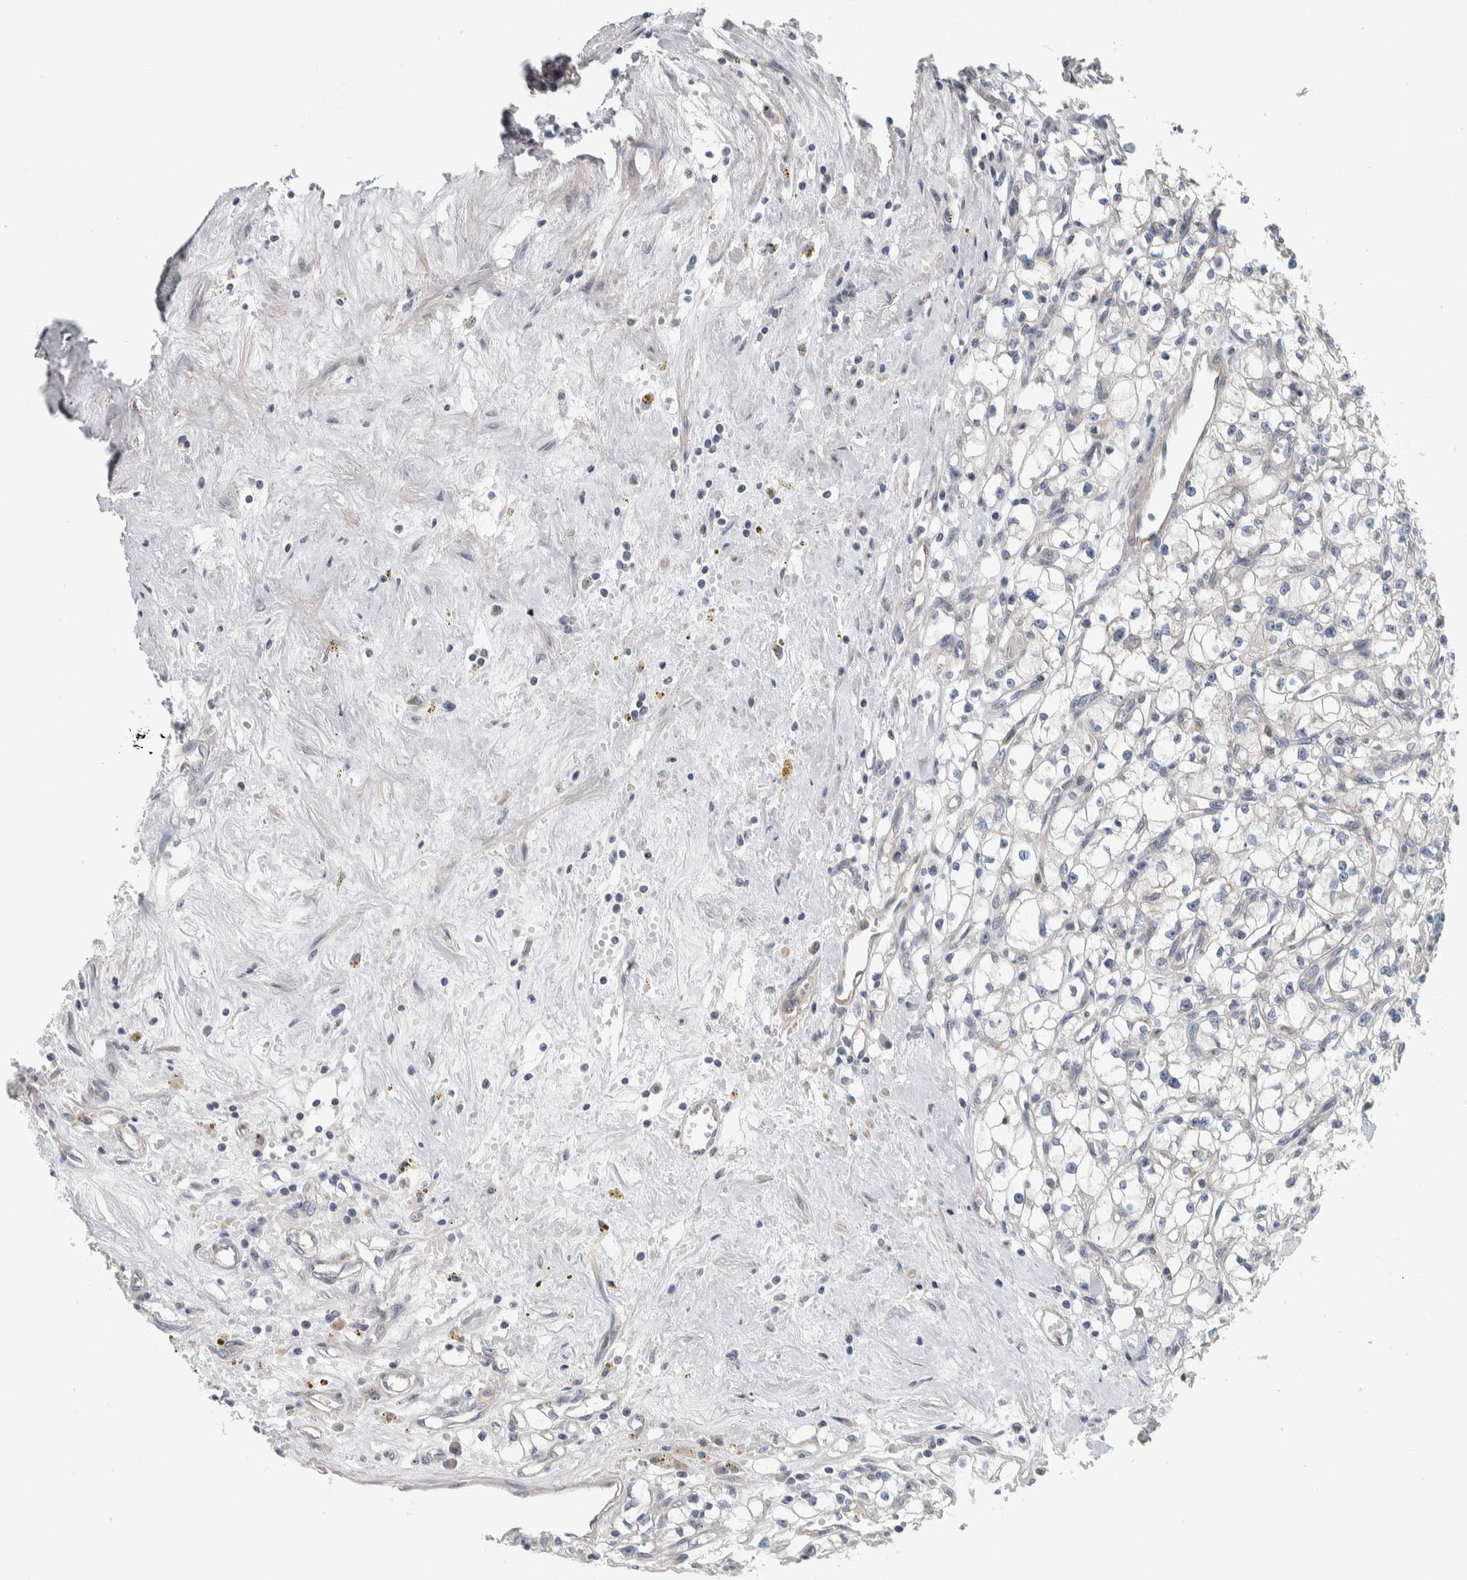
{"staining": {"intensity": "negative", "quantity": "none", "location": "none"}, "tissue": "renal cancer", "cell_type": "Tumor cells", "image_type": "cancer", "snomed": [{"axis": "morphology", "description": "Adenocarcinoma, NOS"}, {"axis": "topography", "description": "Kidney"}], "caption": "Immunohistochemistry image of neoplastic tissue: human renal cancer (adenocarcinoma) stained with DAB (3,3'-diaminobenzidine) displays no significant protein staining in tumor cells.", "gene": "KCNJ3", "patient": {"sex": "male", "age": 56}}